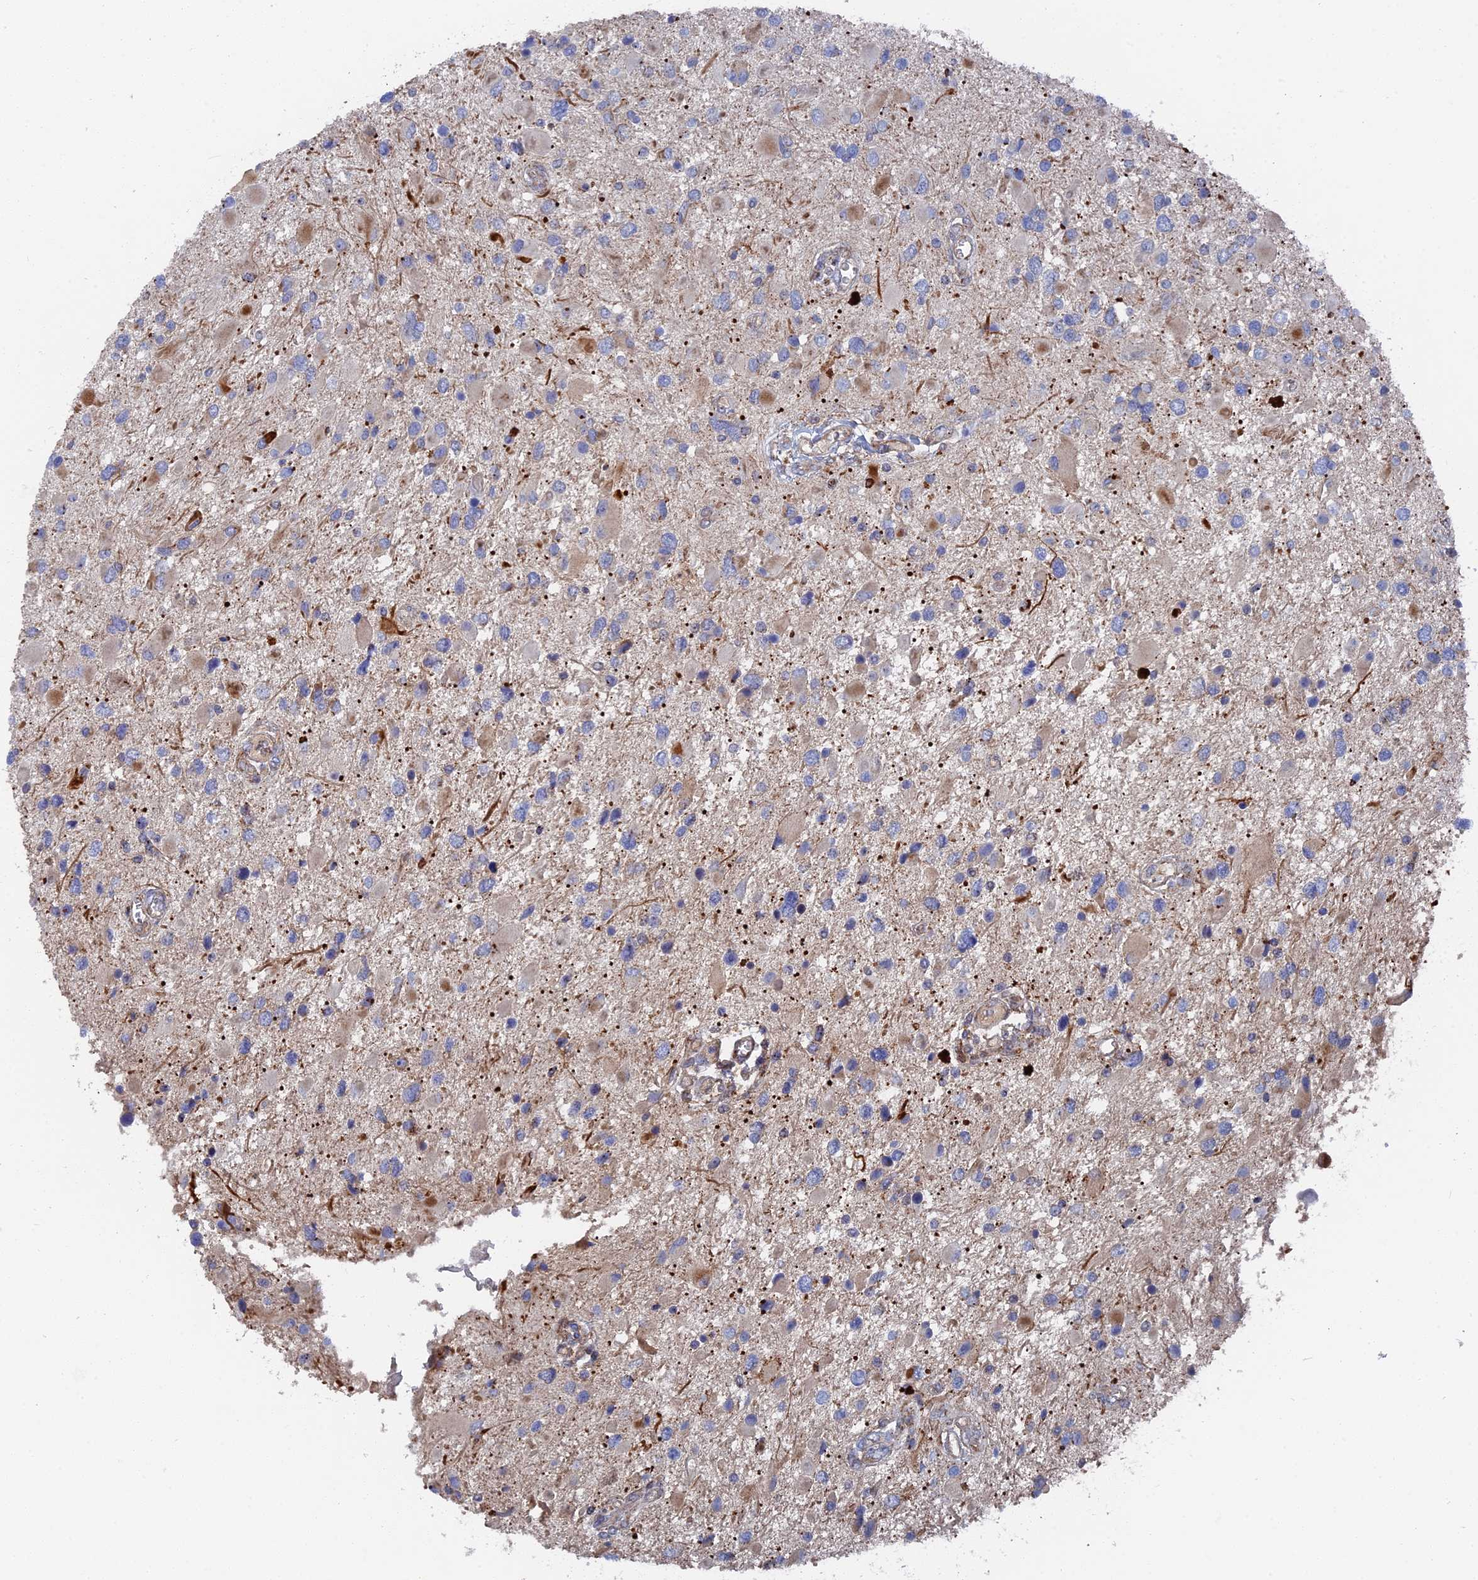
{"staining": {"intensity": "weak", "quantity": "<25%", "location": "cytoplasmic/membranous"}, "tissue": "glioma", "cell_type": "Tumor cells", "image_type": "cancer", "snomed": [{"axis": "morphology", "description": "Glioma, malignant, High grade"}, {"axis": "topography", "description": "Brain"}], "caption": "This histopathology image is of glioma stained with IHC to label a protein in brown with the nuclei are counter-stained blue. There is no expression in tumor cells. (Brightfield microscopy of DAB (3,3'-diaminobenzidine) immunohistochemistry at high magnification).", "gene": "SMG9", "patient": {"sex": "male", "age": 53}}